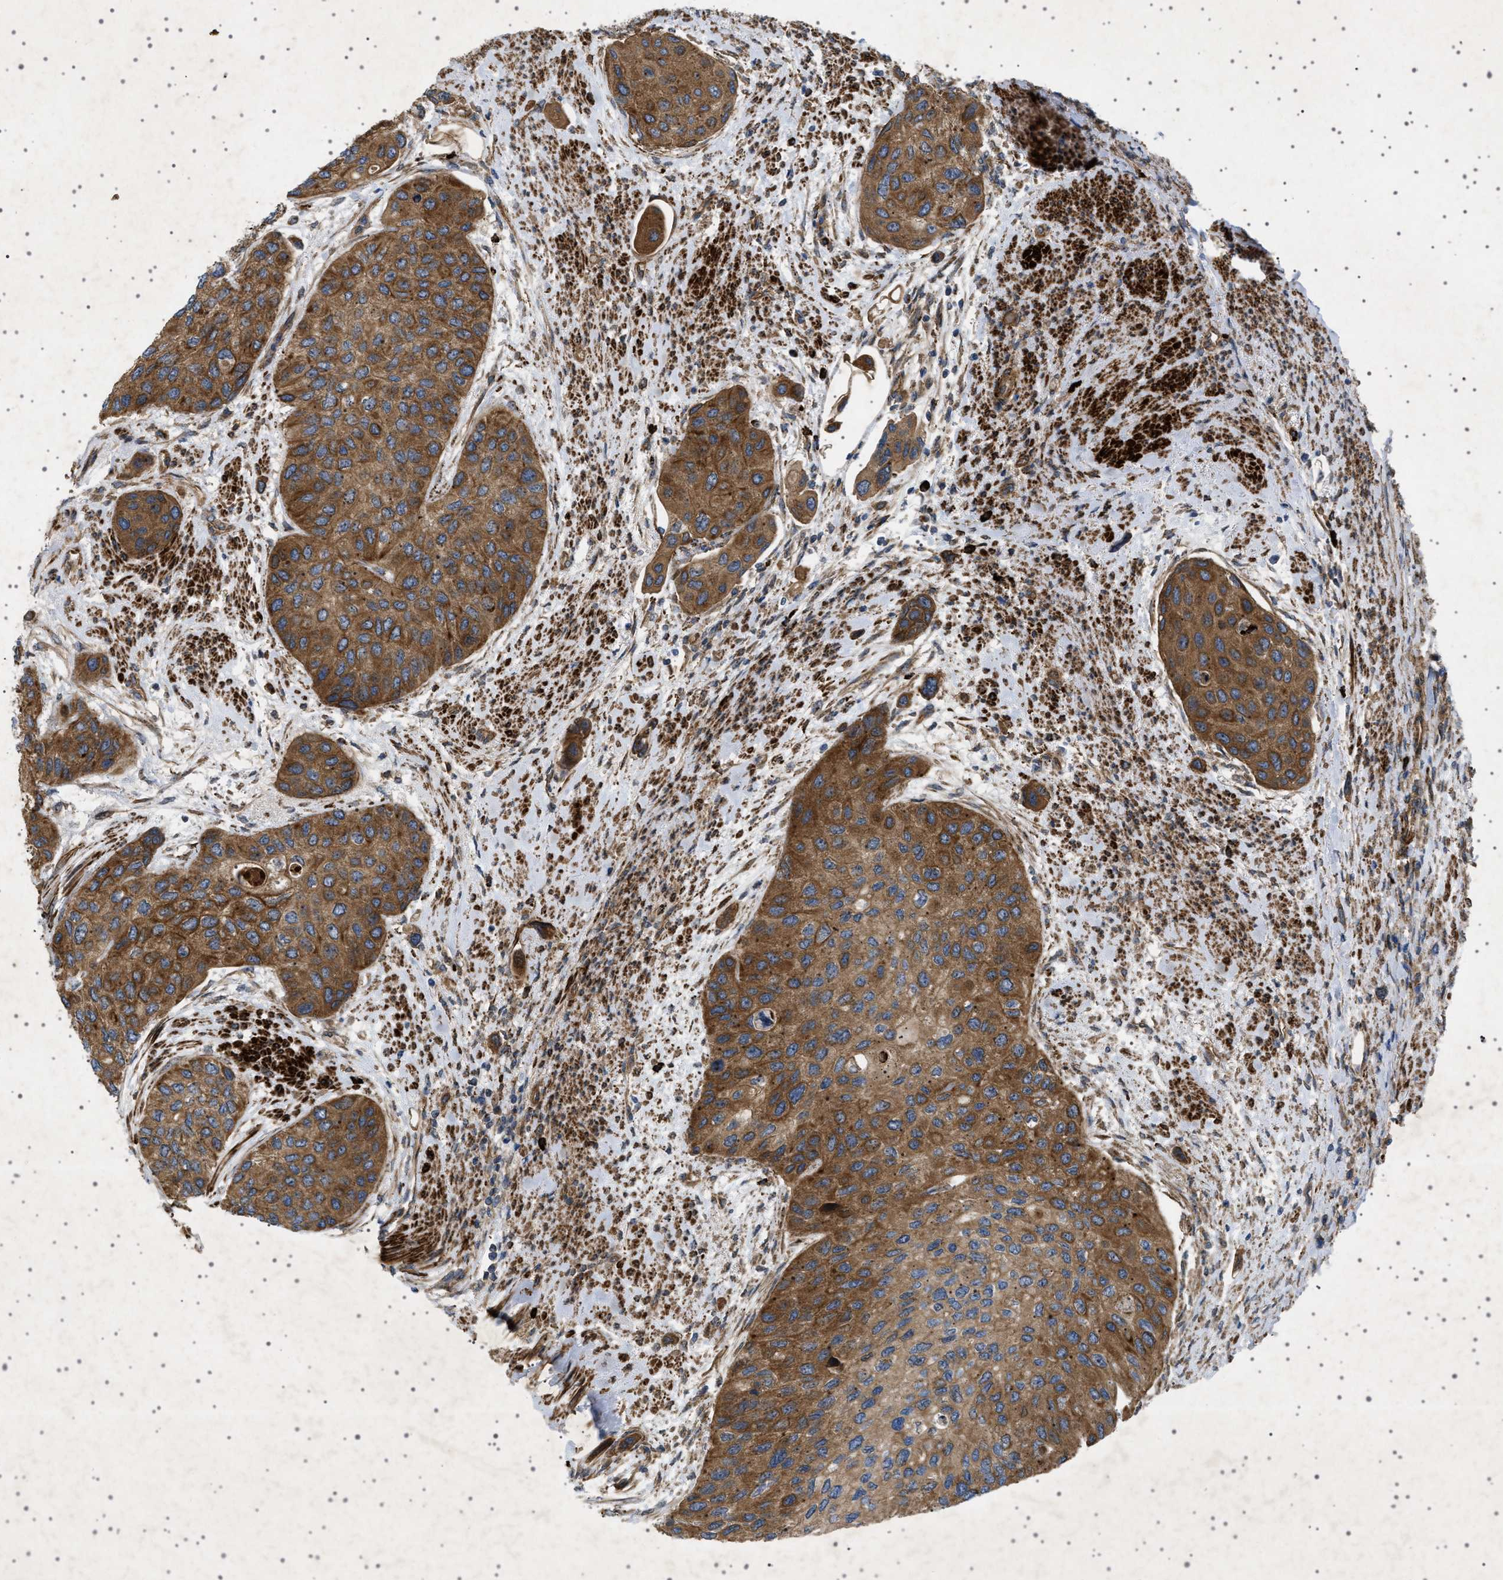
{"staining": {"intensity": "strong", "quantity": ">75%", "location": "cytoplasmic/membranous"}, "tissue": "urothelial cancer", "cell_type": "Tumor cells", "image_type": "cancer", "snomed": [{"axis": "morphology", "description": "Urothelial carcinoma, High grade"}, {"axis": "topography", "description": "Urinary bladder"}], "caption": "Strong cytoplasmic/membranous positivity for a protein is seen in approximately >75% of tumor cells of urothelial cancer using immunohistochemistry (IHC).", "gene": "CCDC186", "patient": {"sex": "female", "age": 56}}